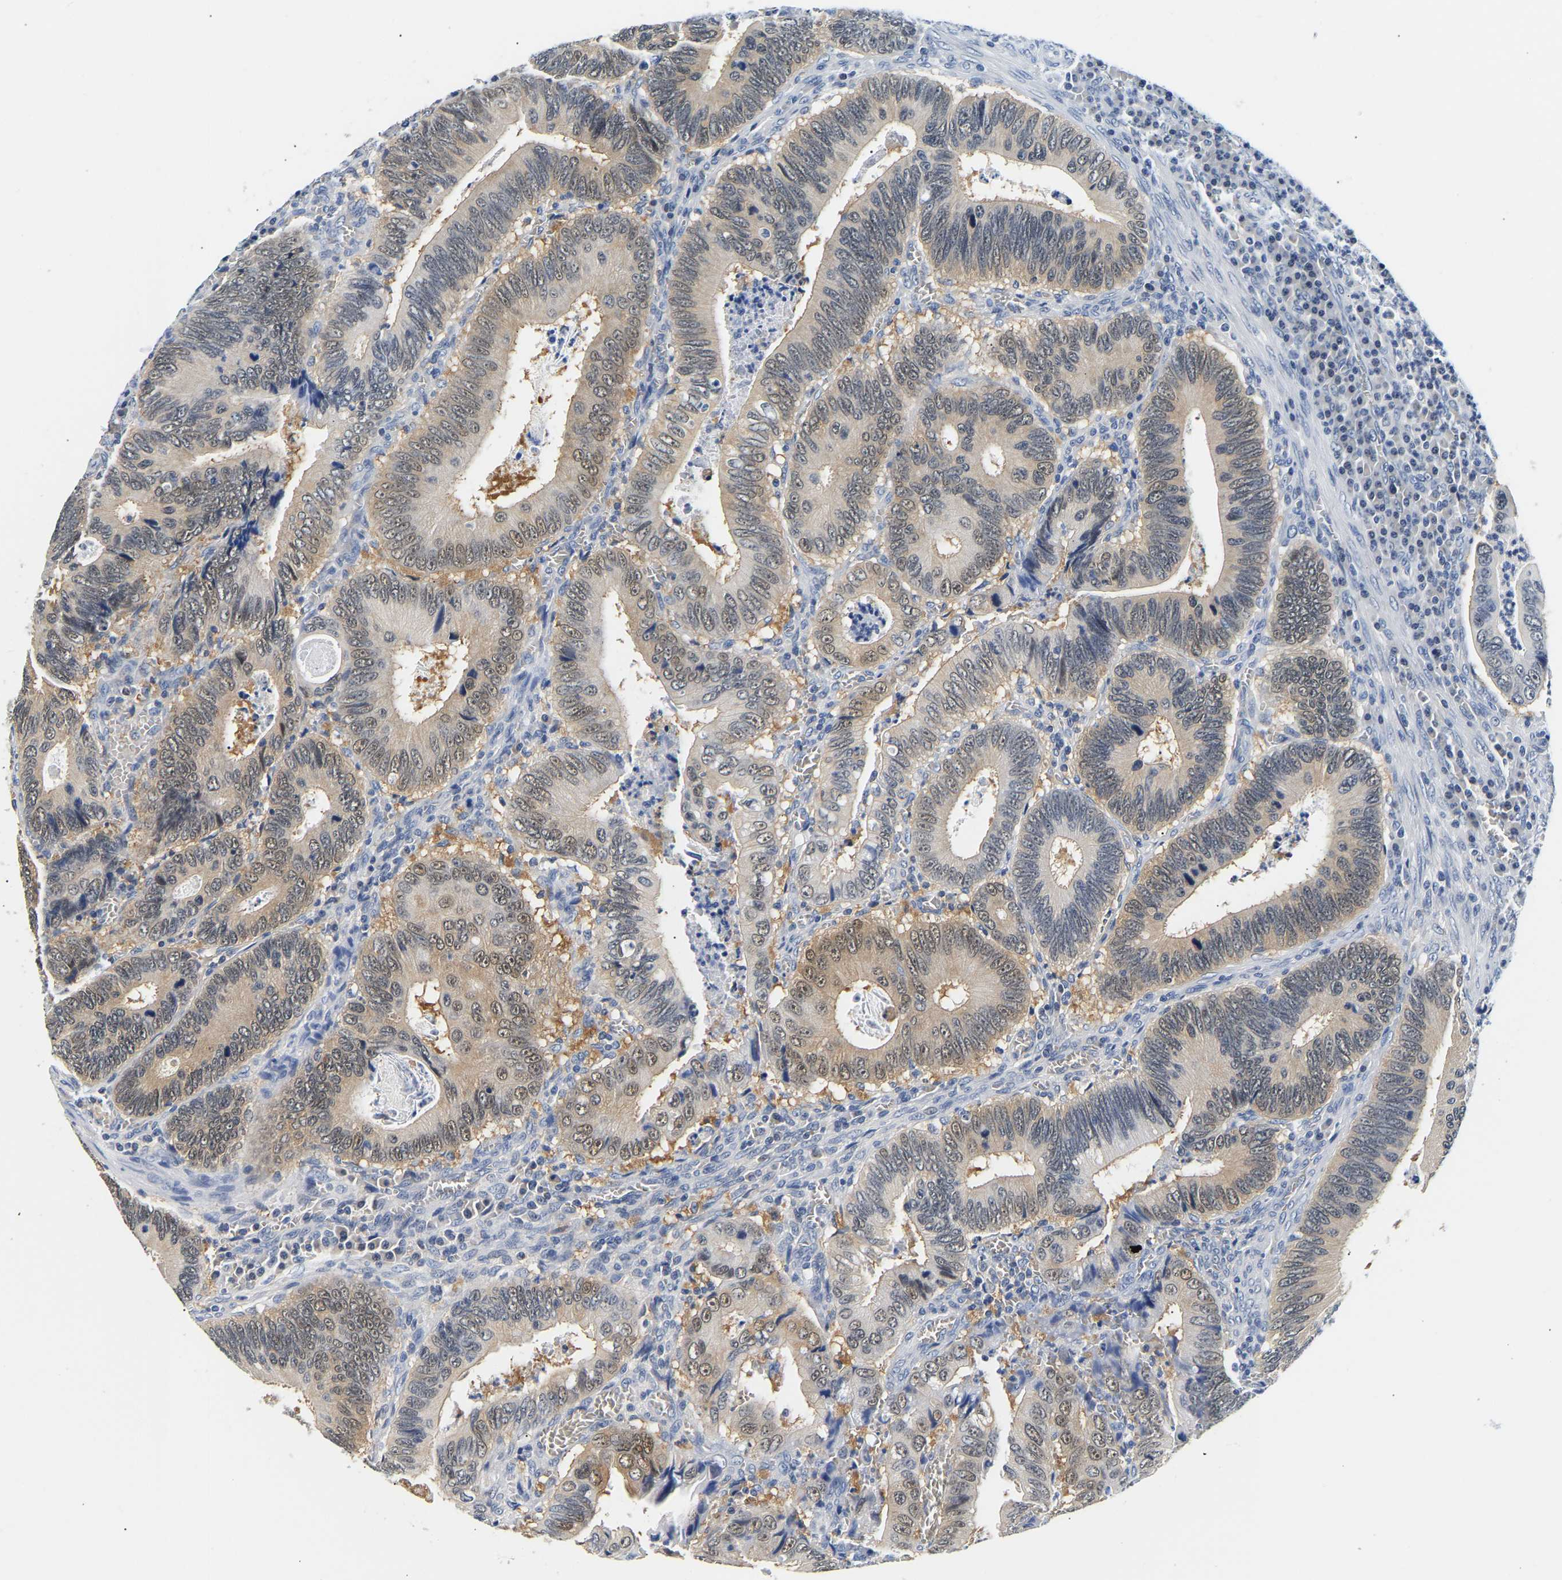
{"staining": {"intensity": "weak", "quantity": "25%-75%", "location": "cytoplasmic/membranous,nuclear"}, "tissue": "colorectal cancer", "cell_type": "Tumor cells", "image_type": "cancer", "snomed": [{"axis": "morphology", "description": "Inflammation, NOS"}, {"axis": "morphology", "description": "Adenocarcinoma, NOS"}, {"axis": "topography", "description": "Colon"}], "caption": "A brown stain highlights weak cytoplasmic/membranous and nuclear expression of a protein in colorectal cancer tumor cells.", "gene": "UCHL3", "patient": {"sex": "male", "age": 72}}